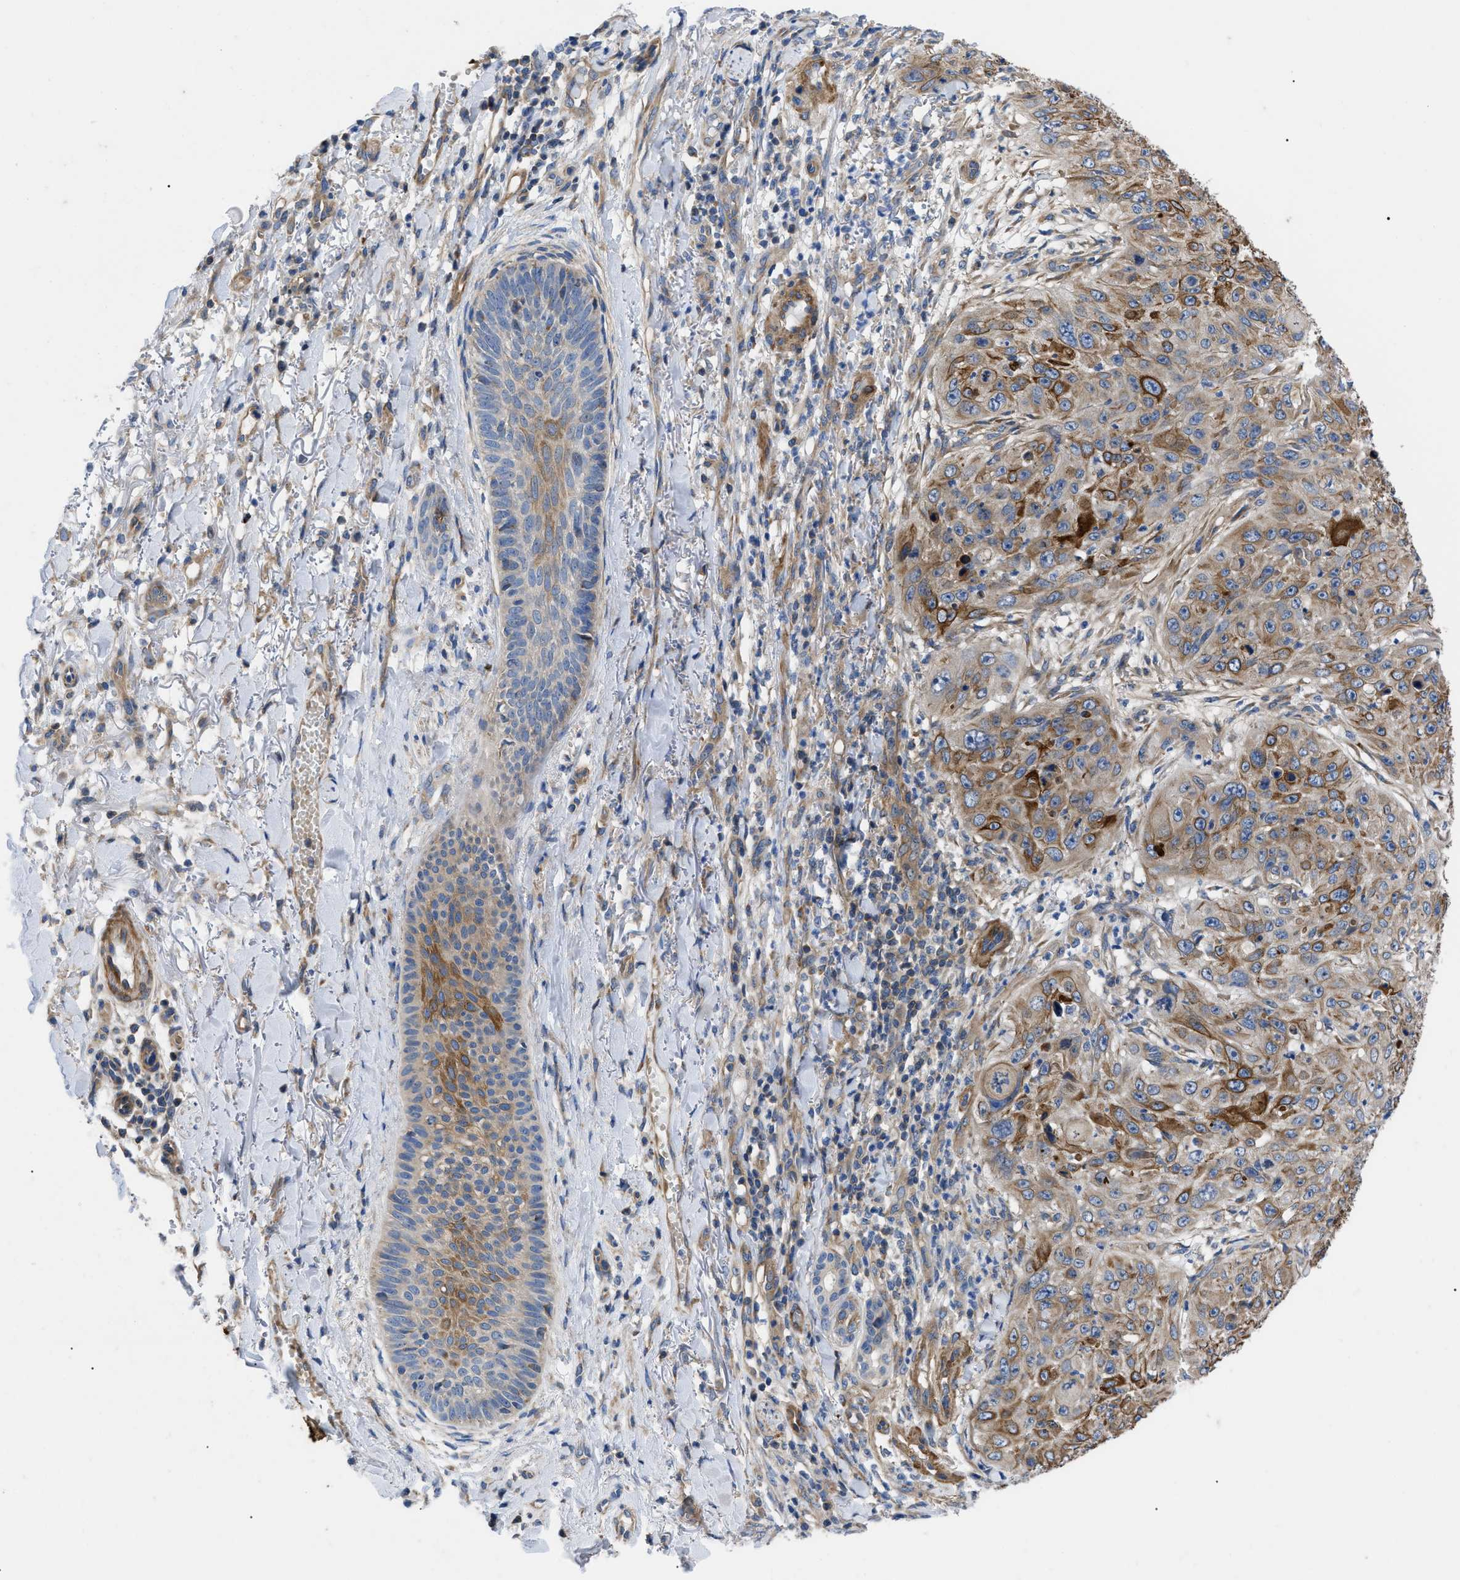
{"staining": {"intensity": "moderate", "quantity": ">75%", "location": "cytoplasmic/membranous"}, "tissue": "skin cancer", "cell_type": "Tumor cells", "image_type": "cancer", "snomed": [{"axis": "morphology", "description": "Squamous cell carcinoma, NOS"}, {"axis": "topography", "description": "Skin"}], "caption": "The photomicrograph demonstrates staining of squamous cell carcinoma (skin), revealing moderate cytoplasmic/membranous protein staining (brown color) within tumor cells. Immunohistochemistry (ihc) stains the protein in brown and the nuclei are stained blue.", "gene": "HSPB8", "patient": {"sex": "female", "age": 80}}